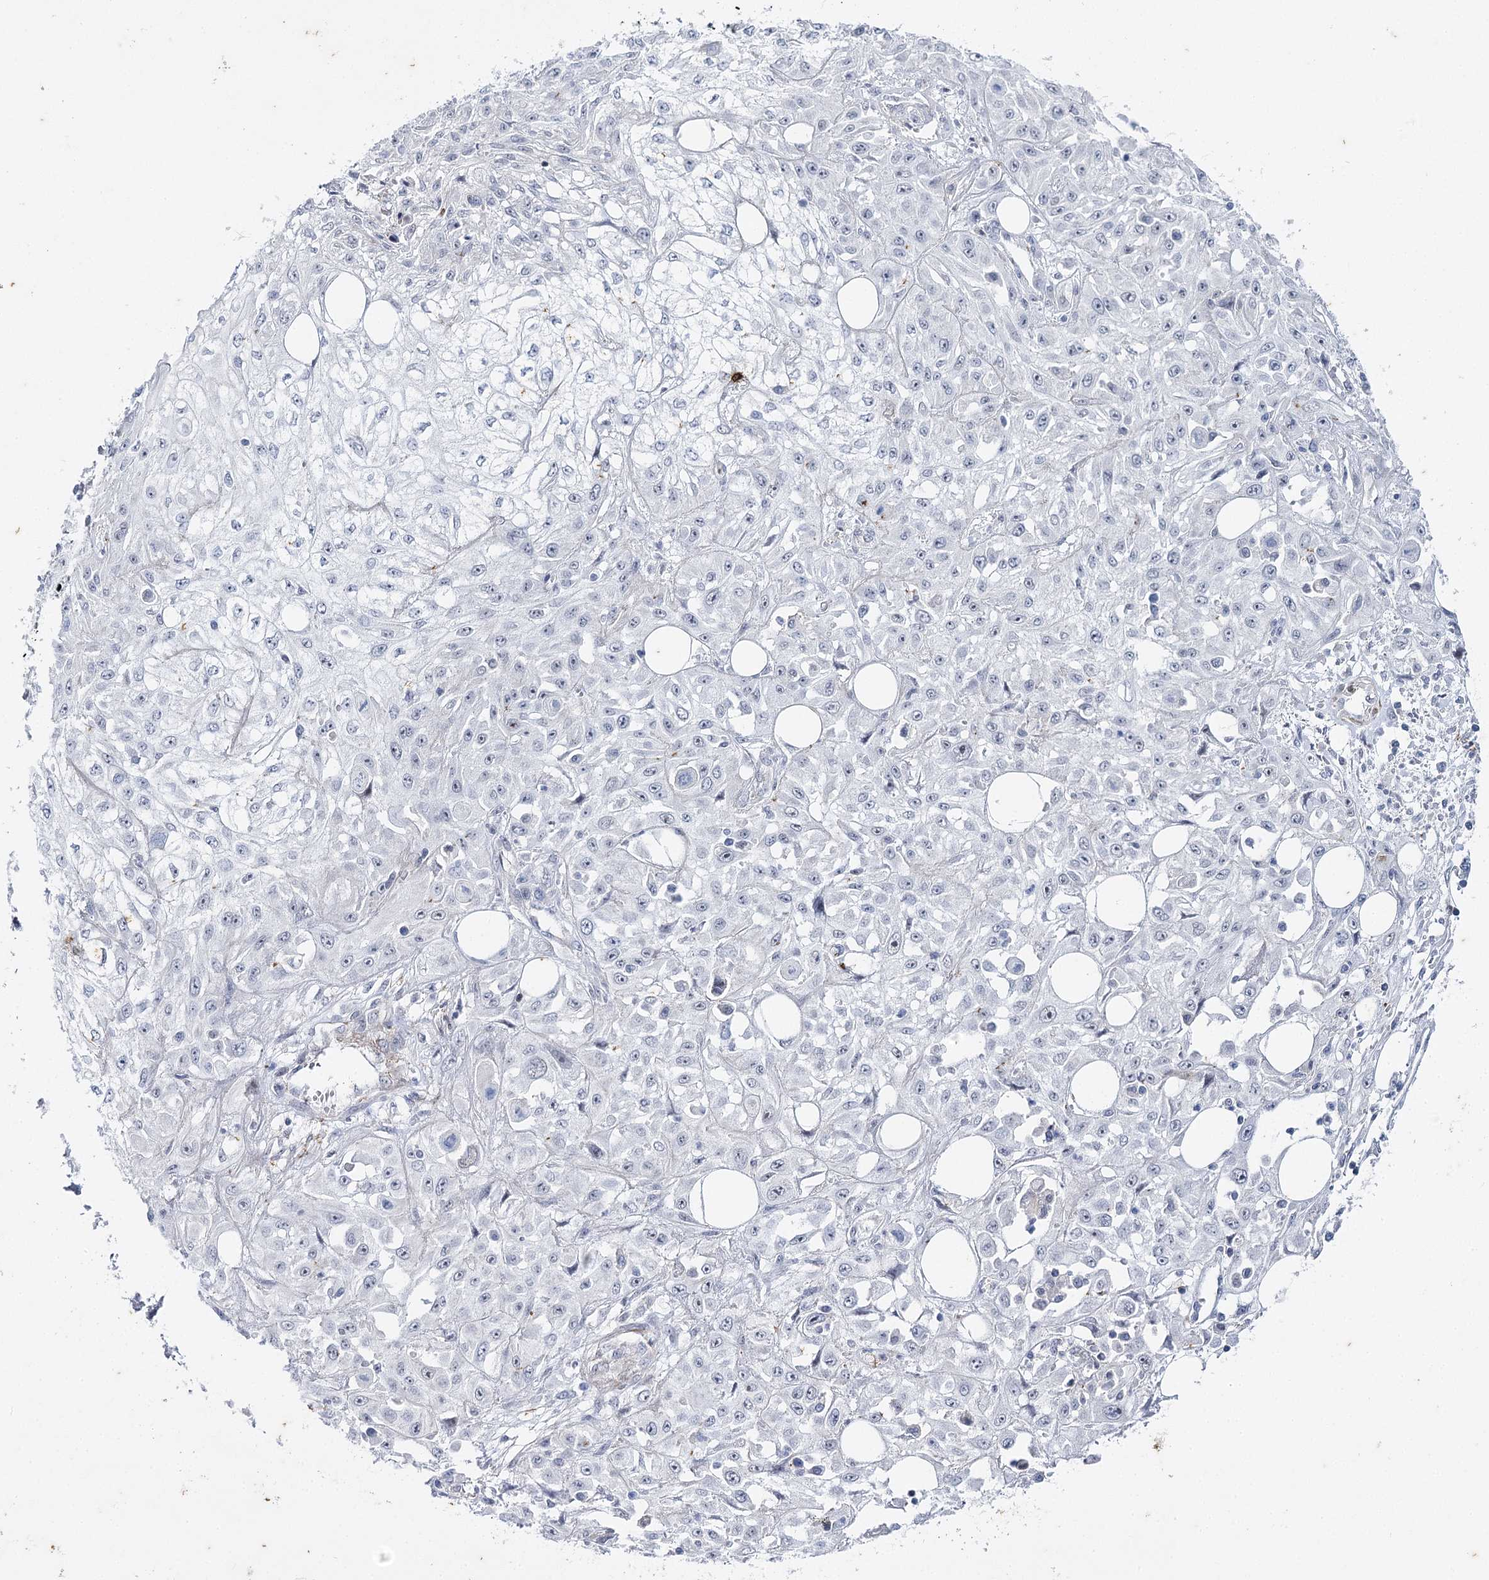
{"staining": {"intensity": "negative", "quantity": "none", "location": "none"}, "tissue": "skin cancer", "cell_type": "Tumor cells", "image_type": "cancer", "snomed": [{"axis": "morphology", "description": "Squamous cell carcinoma, NOS"}, {"axis": "morphology", "description": "Squamous cell carcinoma, metastatic, NOS"}, {"axis": "topography", "description": "Skin"}, {"axis": "topography", "description": "Lymph node"}], "caption": "This micrograph is of skin metastatic squamous cell carcinoma stained with immunohistochemistry (IHC) to label a protein in brown with the nuclei are counter-stained blue. There is no positivity in tumor cells.", "gene": "AGXT2", "patient": {"sex": "male", "age": 75}}